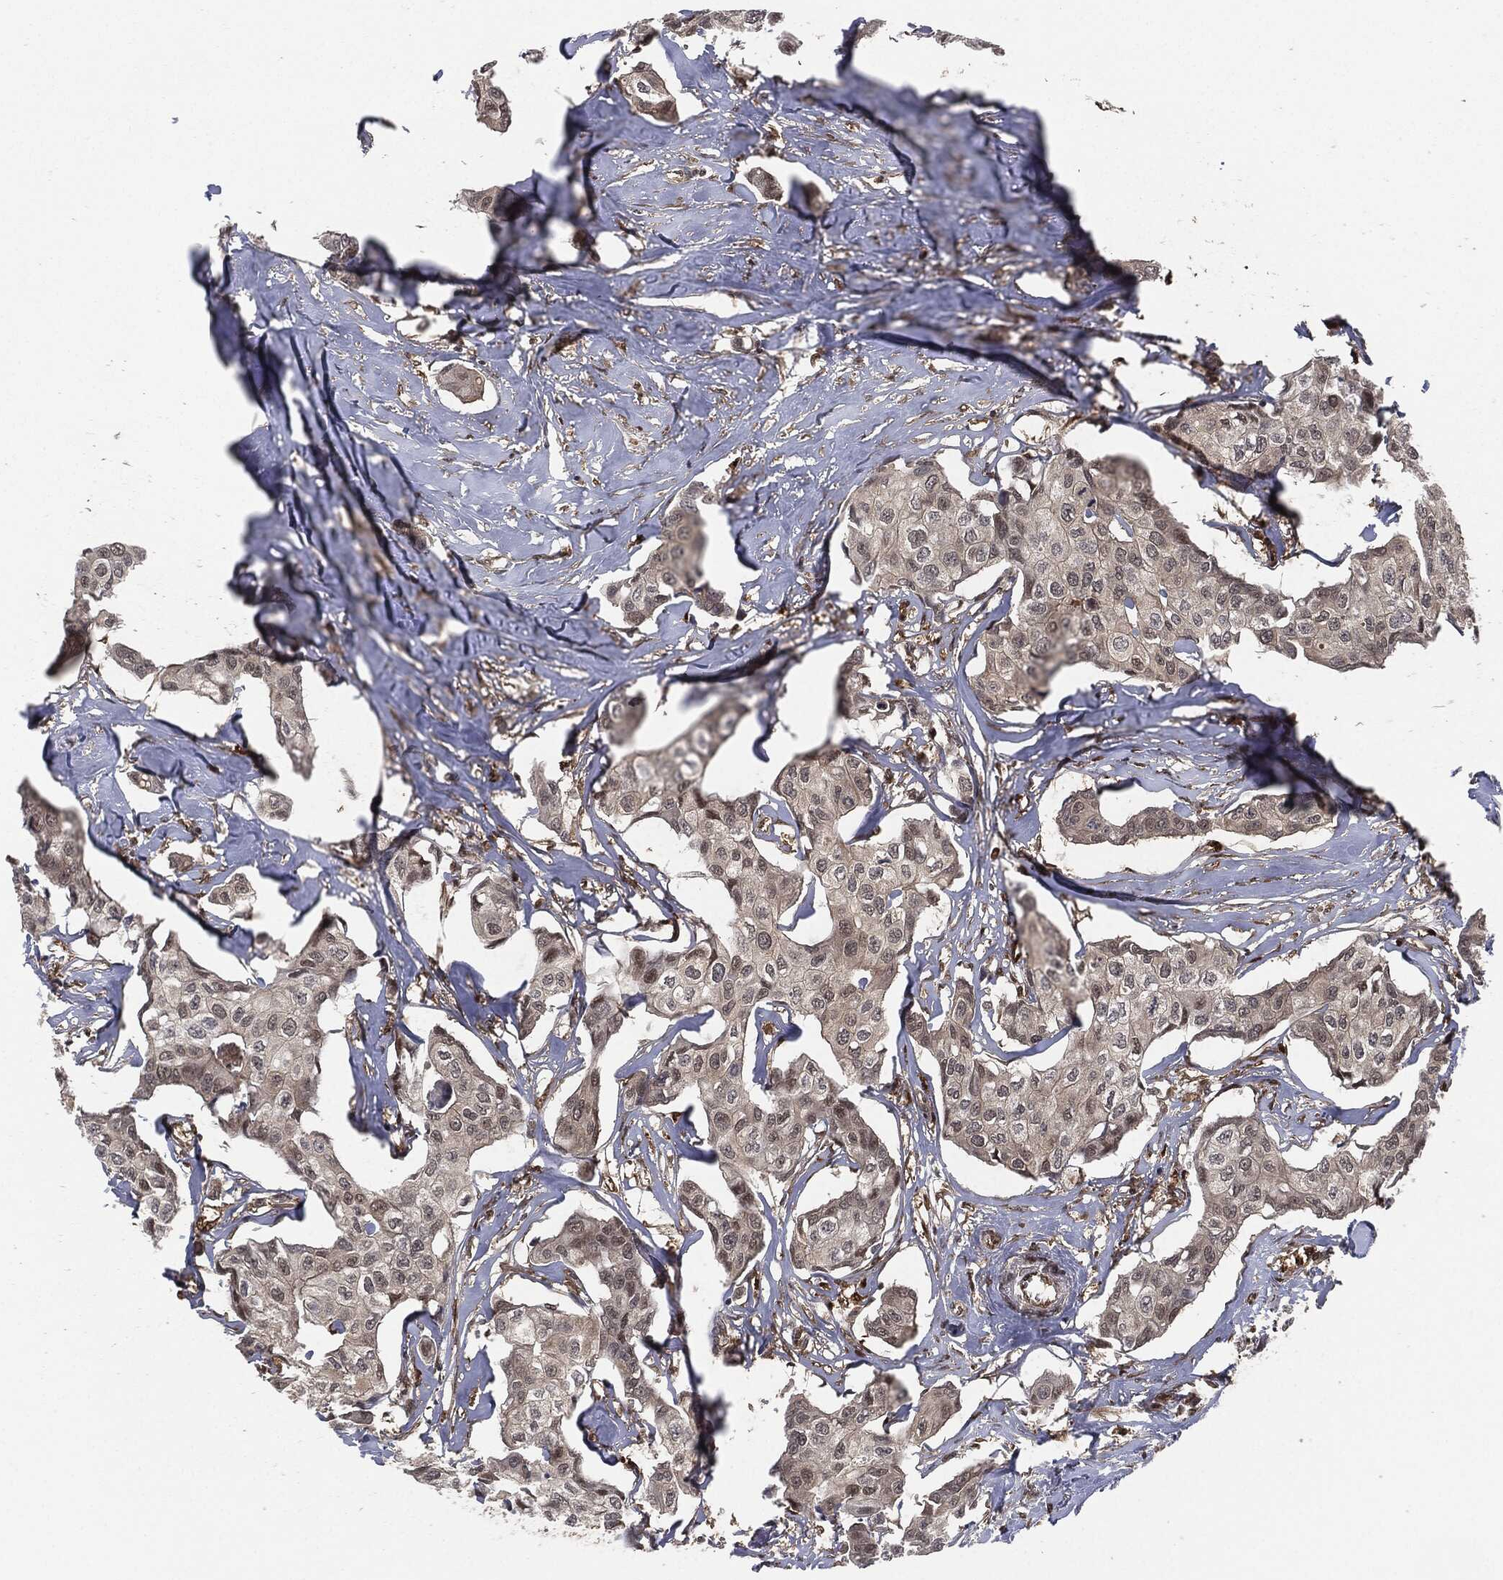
{"staining": {"intensity": "negative", "quantity": "none", "location": "none"}, "tissue": "breast cancer", "cell_type": "Tumor cells", "image_type": "cancer", "snomed": [{"axis": "morphology", "description": "Duct carcinoma"}, {"axis": "topography", "description": "Breast"}], "caption": "The immunohistochemistry (IHC) histopathology image has no significant expression in tumor cells of infiltrating ductal carcinoma (breast) tissue.", "gene": "CAPRIN2", "patient": {"sex": "female", "age": 80}}